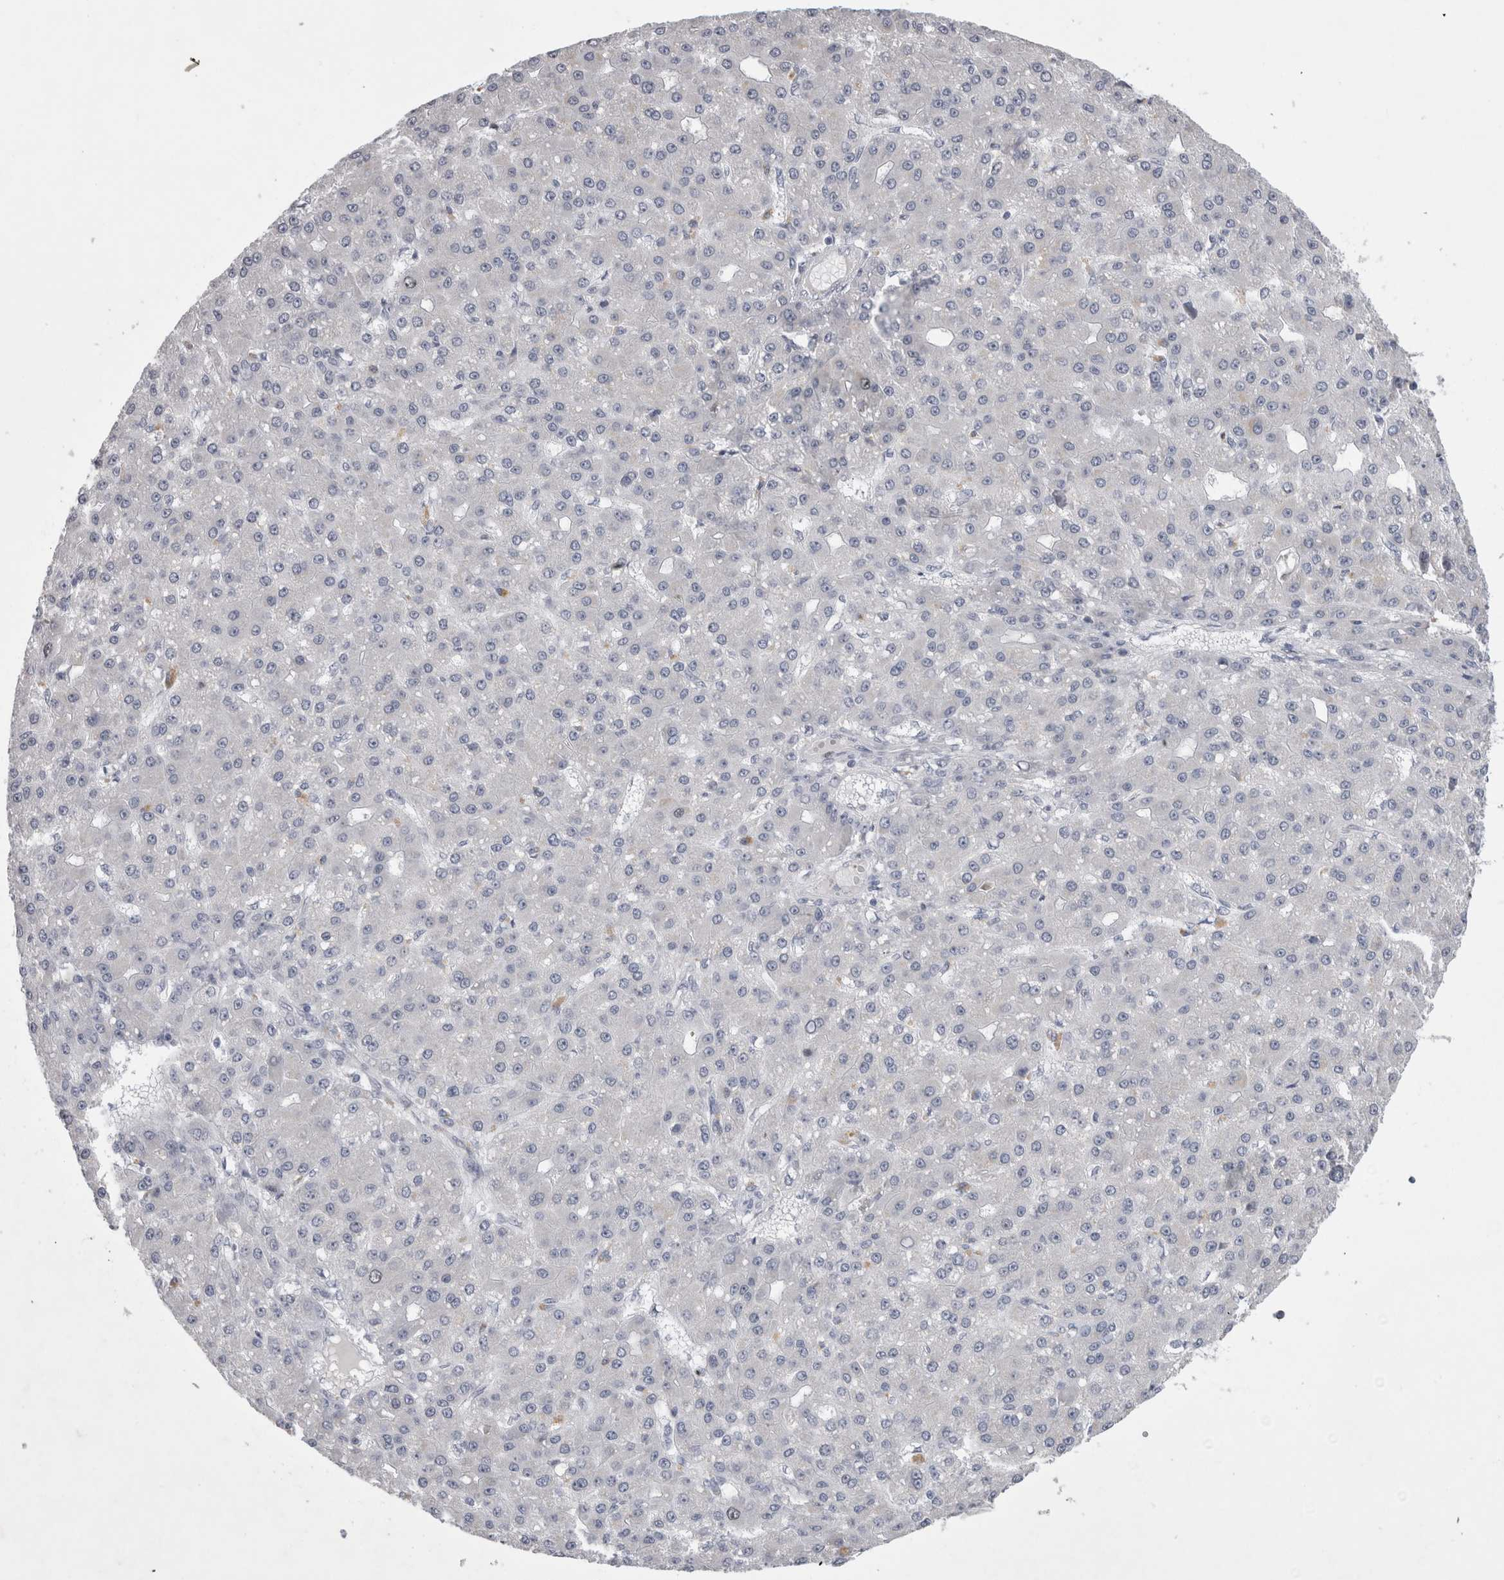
{"staining": {"intensity": "negative", "quantity": "none", "location": "none"}, "tissue": "liver cancer", "cell_type": "Tumor cells", "image_type": "cancer", "snomed": [{"axis": "morphology", "description": "Carcinoma, Hepatocellular, NOS"}, {"axis": "topography", "description": "Liver"}], "caption": "Immunohistochemistry (IHC) micrograph of human hepatocellular carcinoma (liver) stained for a protein (brown), which exhibits no expression in tumor cells. (DAB immunohistochemistry (IHC) with hematoxylin counter stain).", "gene": "KIF18B", "patient": {"sex": "male", "age": 67}}